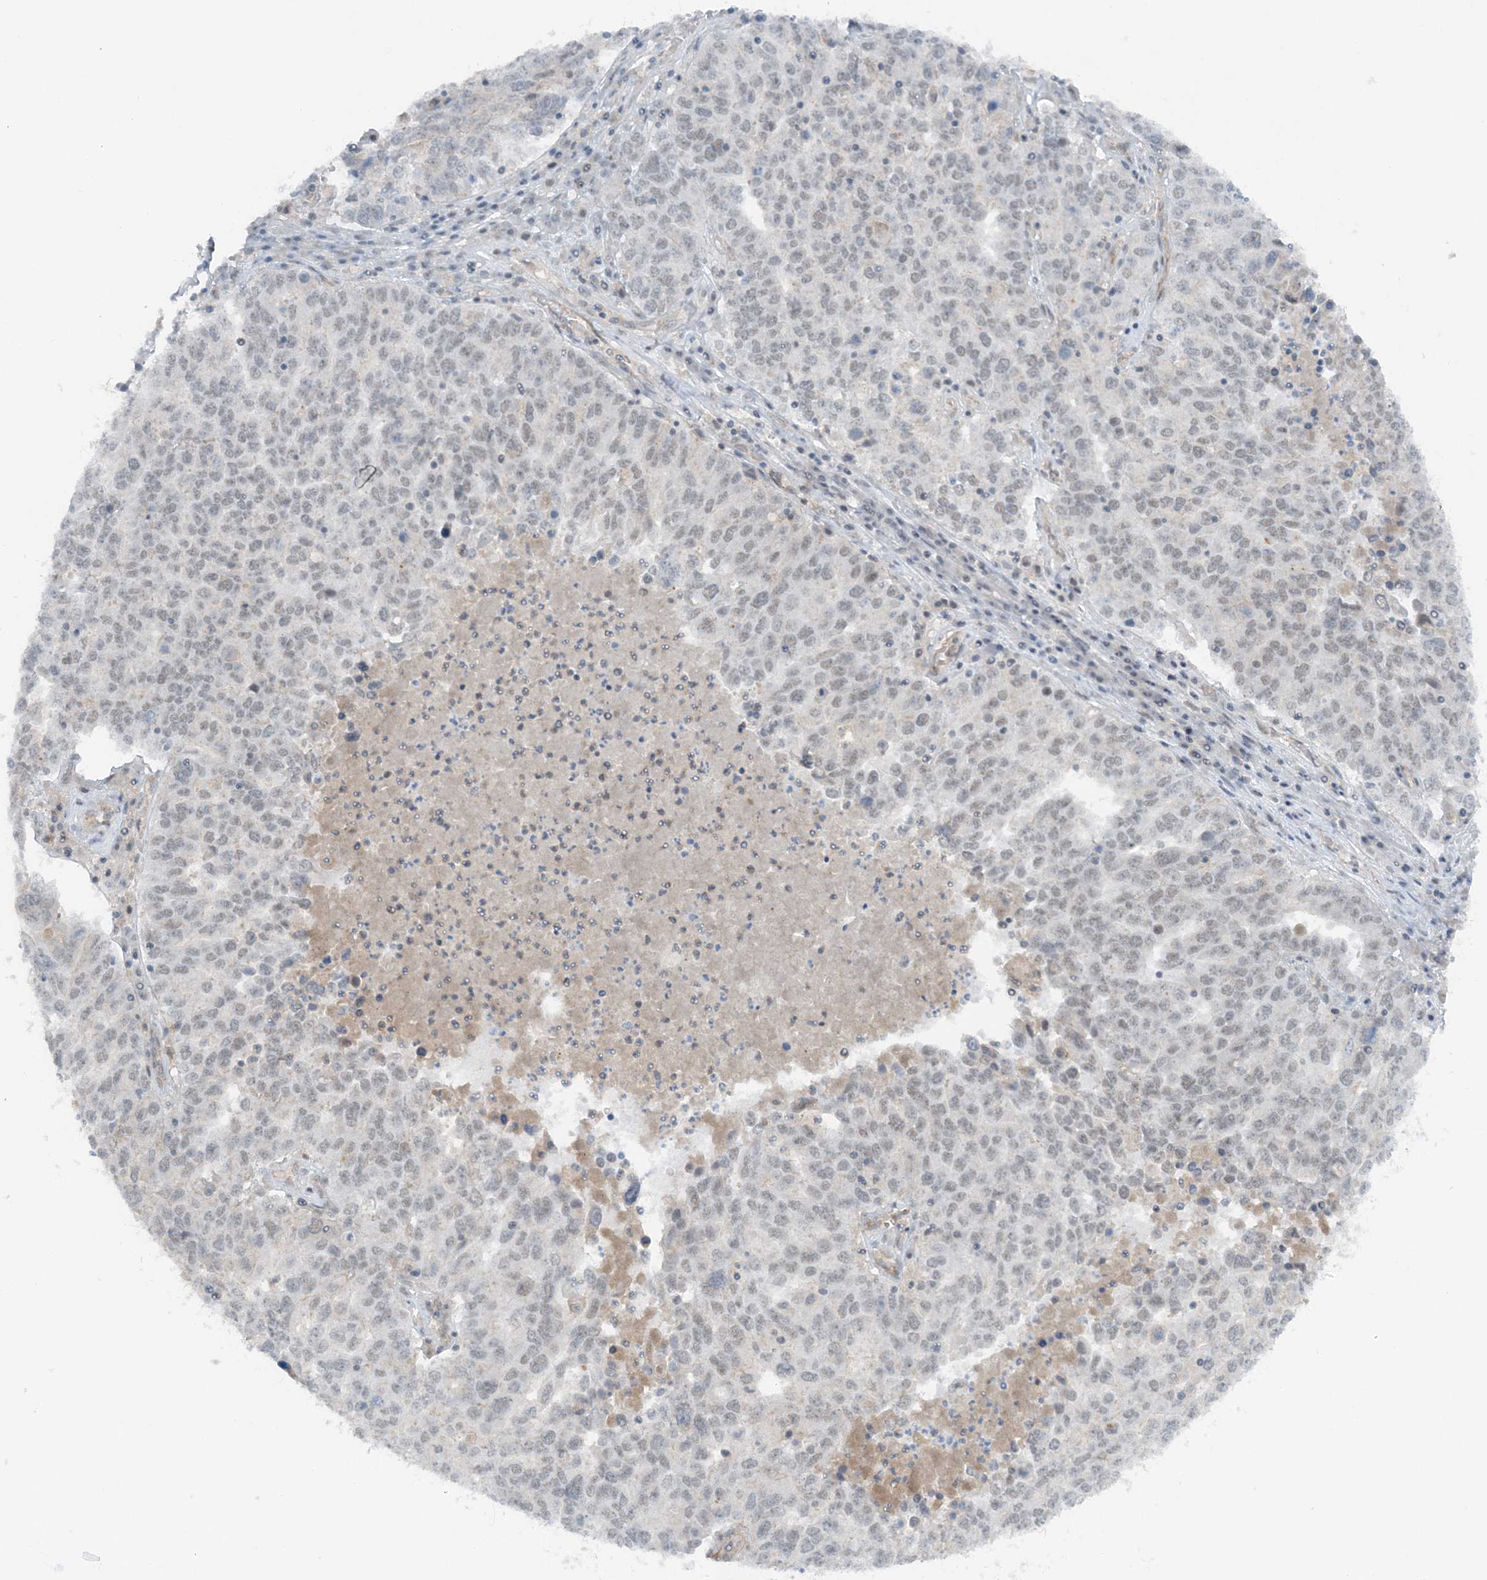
{"staining": {"intensity": "negative", "quantity": "none", "location": "none"}, "tissue": "ovarian cancer", "cell_type": "Tumor cells", "image_type": "cancer", "snomed": [{"axis": "morphology", "description": "Carcinoma, endometroid"}, {"axis": "topography", "description": "Ovary"}], "caption": "DAB (3,3'-diaminobenzidine) immunohistochemical staining of endometroid carcinoma (ovarian) reveals no significant positivity in tumor cells. (DAB (3,3'-diaminobenzidine) immunohistochemistry (IHC), high magnification).", "gene": "ATP11A", "patient": {"sex": "female", "age": 62}}